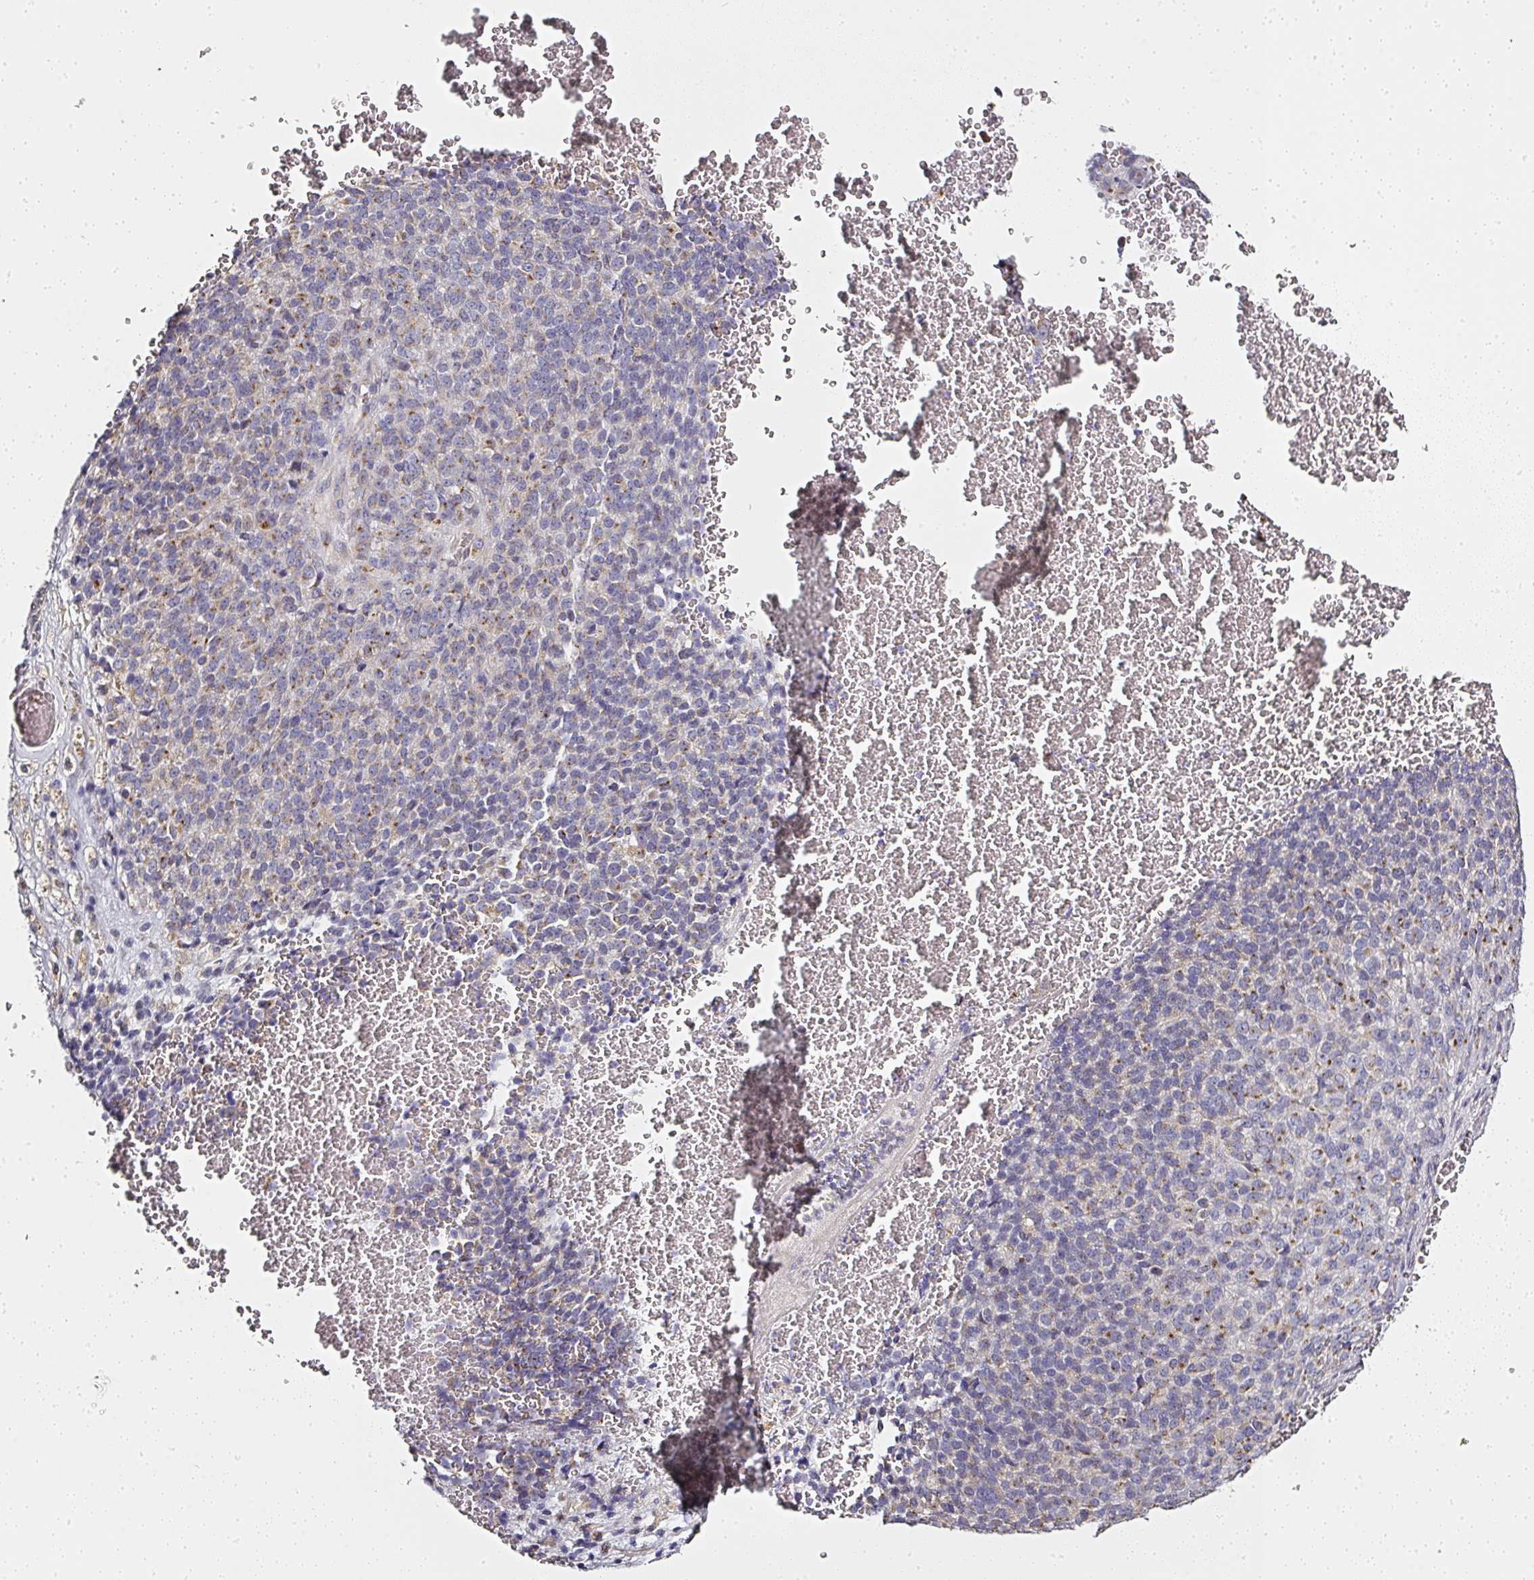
{"staining": {"intensity": "weak", "quantity": "25%-75%", "location": "cytoplasmic/membranous"}, "tissue": "melanoma", "cell_type": "Tumor cells", "image_type": "cancer", "snomed": [{"axis": "morphology", "description": "Malignant melanoma, Metastatic site"}, {"axis": "topography", "description": "Brain"}], "caption": "Immunohistochemistry image of malignant melanoma (metastatic site) stained for a protein (brown), which reveals low levels of weak cytoplasmic/membranous expression in approximately 25%-75% of tumor cells.", "gene": "ATP8B2", "patient": {"sex": "female", "age": 56}}